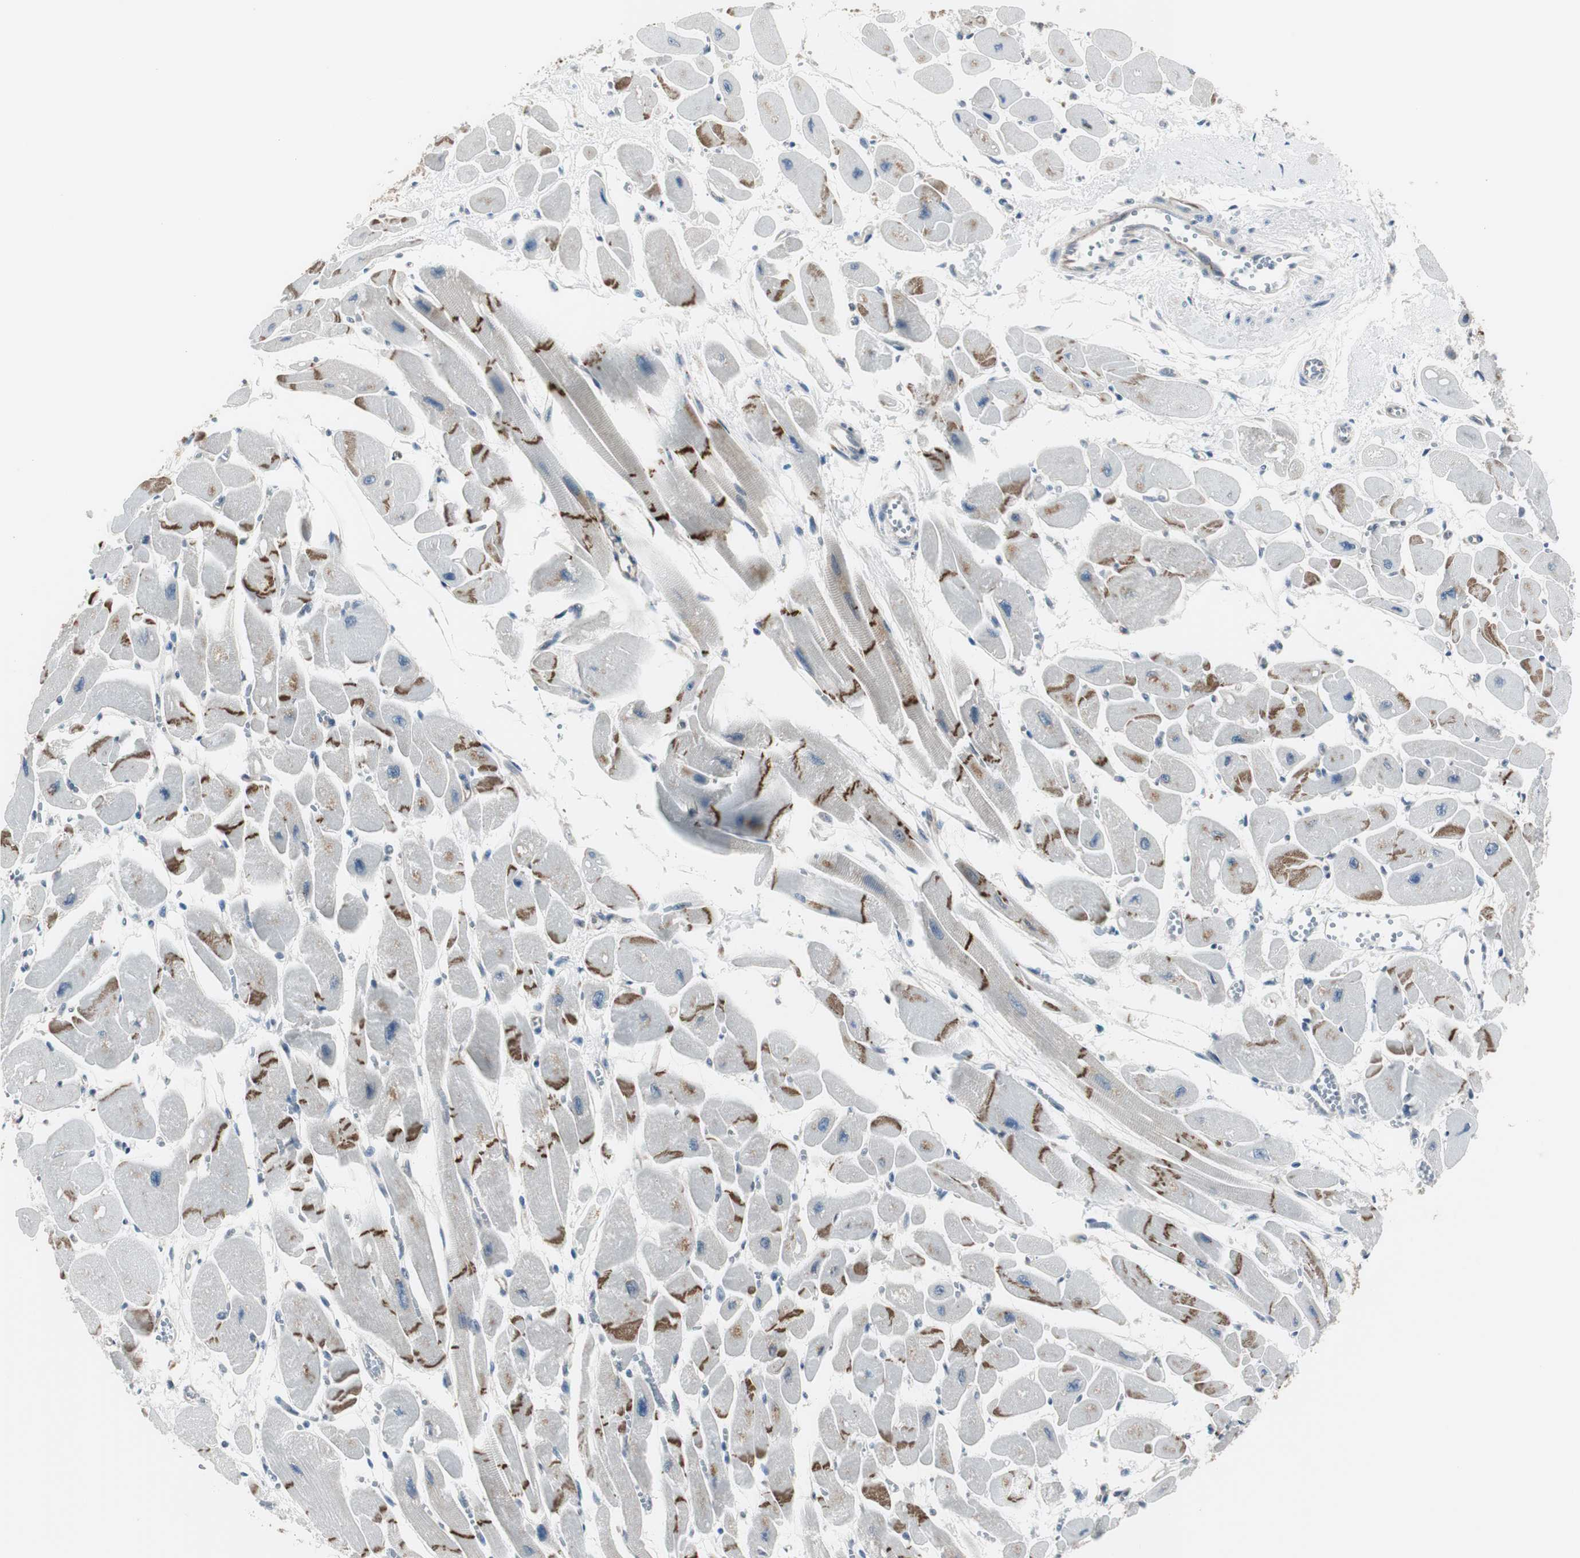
{"staining": {"intensity": "strong", "quantity": "25%-75%", "location": "cytoplasmic/membranous"}, "tissue": "heart muscle", "cell_type": "Cardiomyocytes", "image_type": "normal", "snomed": [{"axis": "morphology", "description": "Normal tissue, NOS"}, {"axis": "topography", "description": "Heart"}], "caption": "Immunohistochemical staining of benign human heart muscle exhibits 25%-75% levels of strong cytoplasmic/membranous protein staining in about 25%-75% of cardiomyocytes. The staining is performed using DAB (3,3'-diaminobenzidine) brown chromogen to label protein expression. The nuclei are counter-stained blue using hematoxylin.", "gene": "STXBP4", "patient": {"sex": "female", "age": 54}}